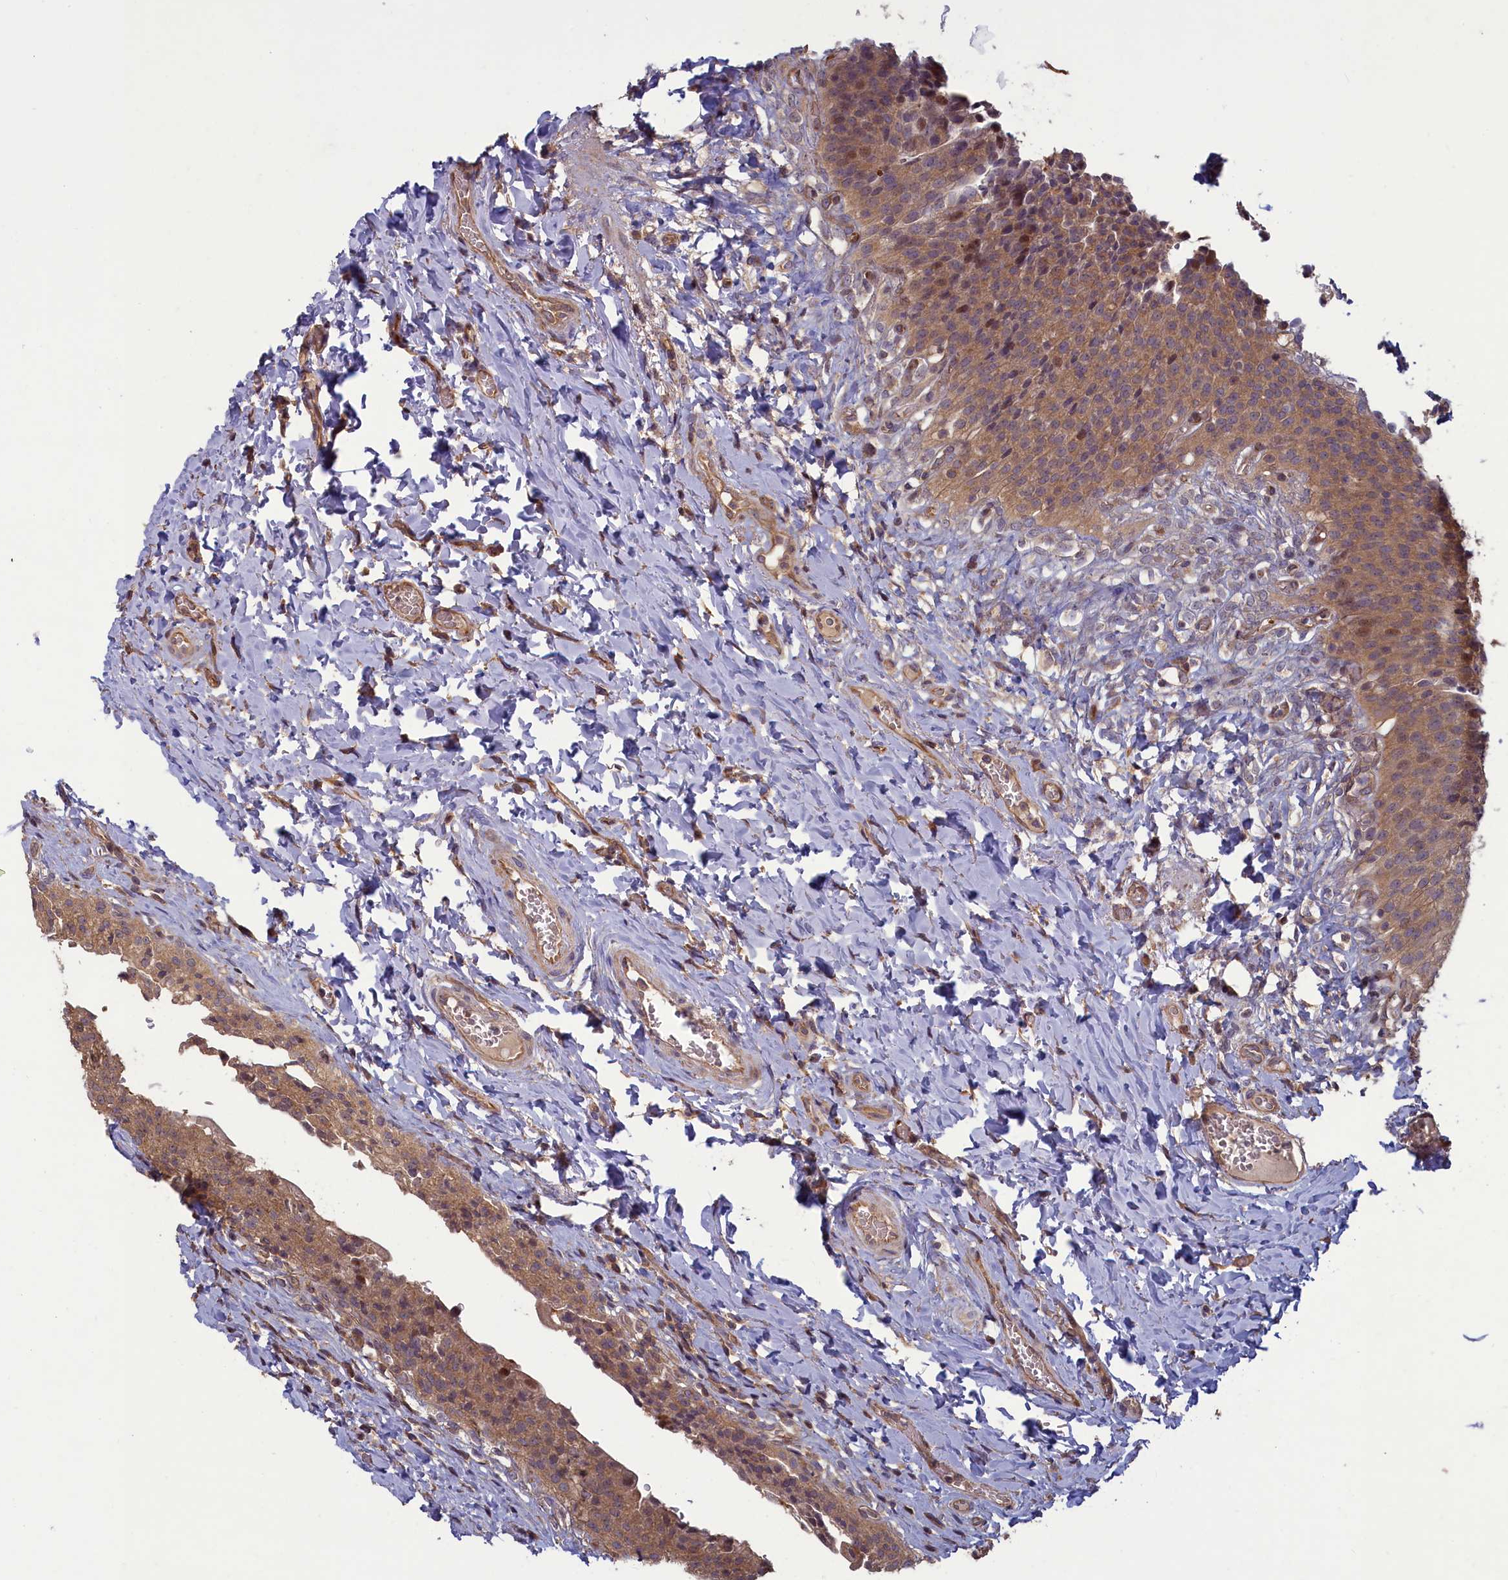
{"staining": {"intensity": "moderate", "quantity": ">75%", "location": "cytoplasmic/membranous,nuclear"}, "tissue": "urinary bladder", "cell_type": "Urothelial cells", "image_type": "normal", "snomed": [{"axis": "morphology", "description": "Normal tissue, NOS"}, {"axis": "morphology", "description": "Inflammation, NOS"}, {"axis": "topography", "description": "Urinary bladder"}], "caption": "Protein analysis of unremarkable urinary bladder reveals moderate cytoplasmic/membranous,nuclear positivity in about >75% of urothelial cells.", "gene": "CIAO2B", "patient": {"sex": "male", "age": 64}}